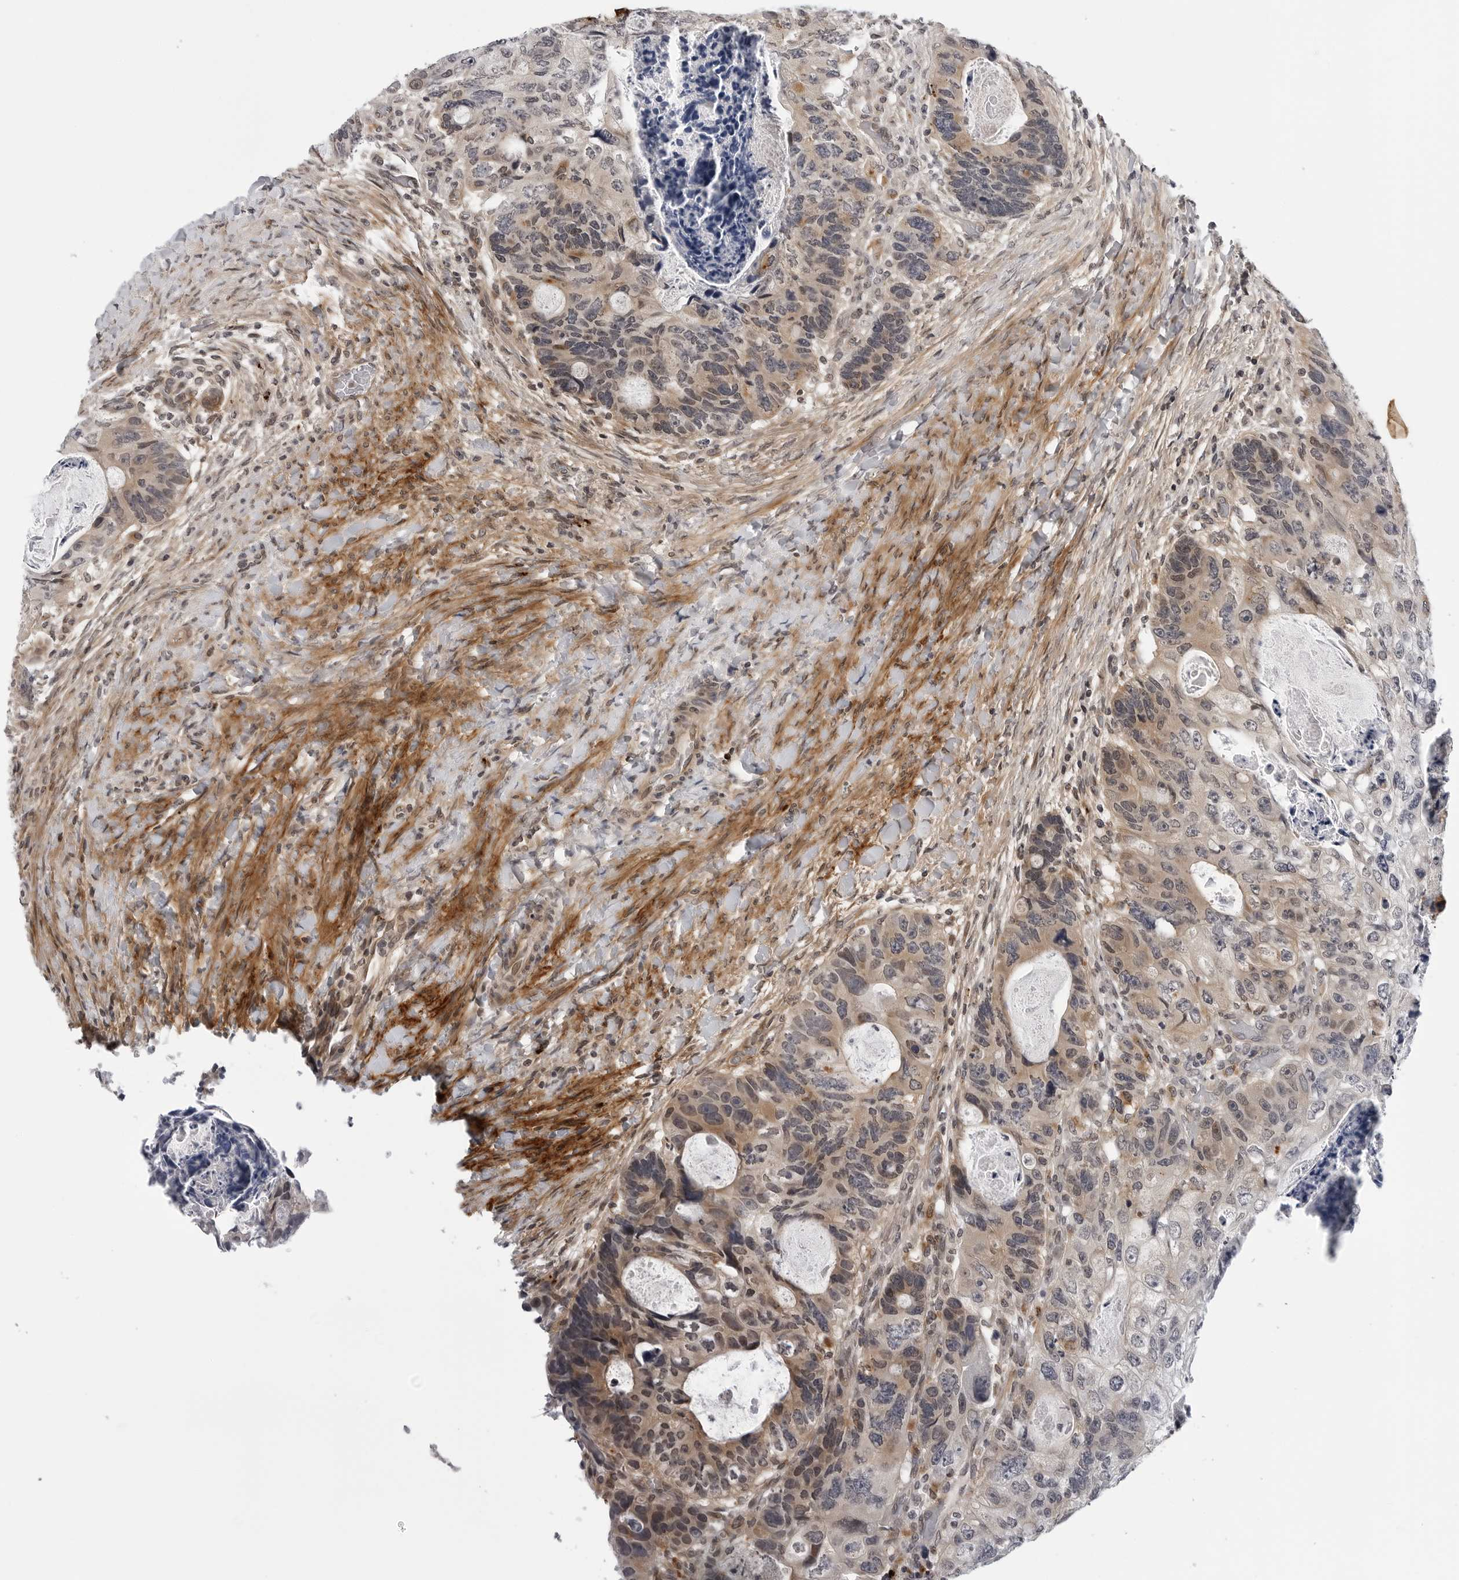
{"staining": {"intensity": "weak", "quantity": ">75%", "location": "cytoplasmic/membranous,nuclear"}, "tissue": "colorectal cancer", "cell_type": "Tumor cells", "image_type": "cancer", "snomed": [{"axis": "morphology", "description": "Adenocarcinoma, NOS"}, {"axis": "topography", "description": "Rectum"}], "caption": "Weak cytoplasmic/membranous and nuclear protein staining is seen in approximately >75% of tumor cells in colorectal cancer (adenocarcinoma). The staining is performed using DAB brown chromogen to label protein expression. The nuclei are counter-stained blue using hematoxylin.", "gene": "KIAA1614", "patient": {"sex": "male", "age": 59}}